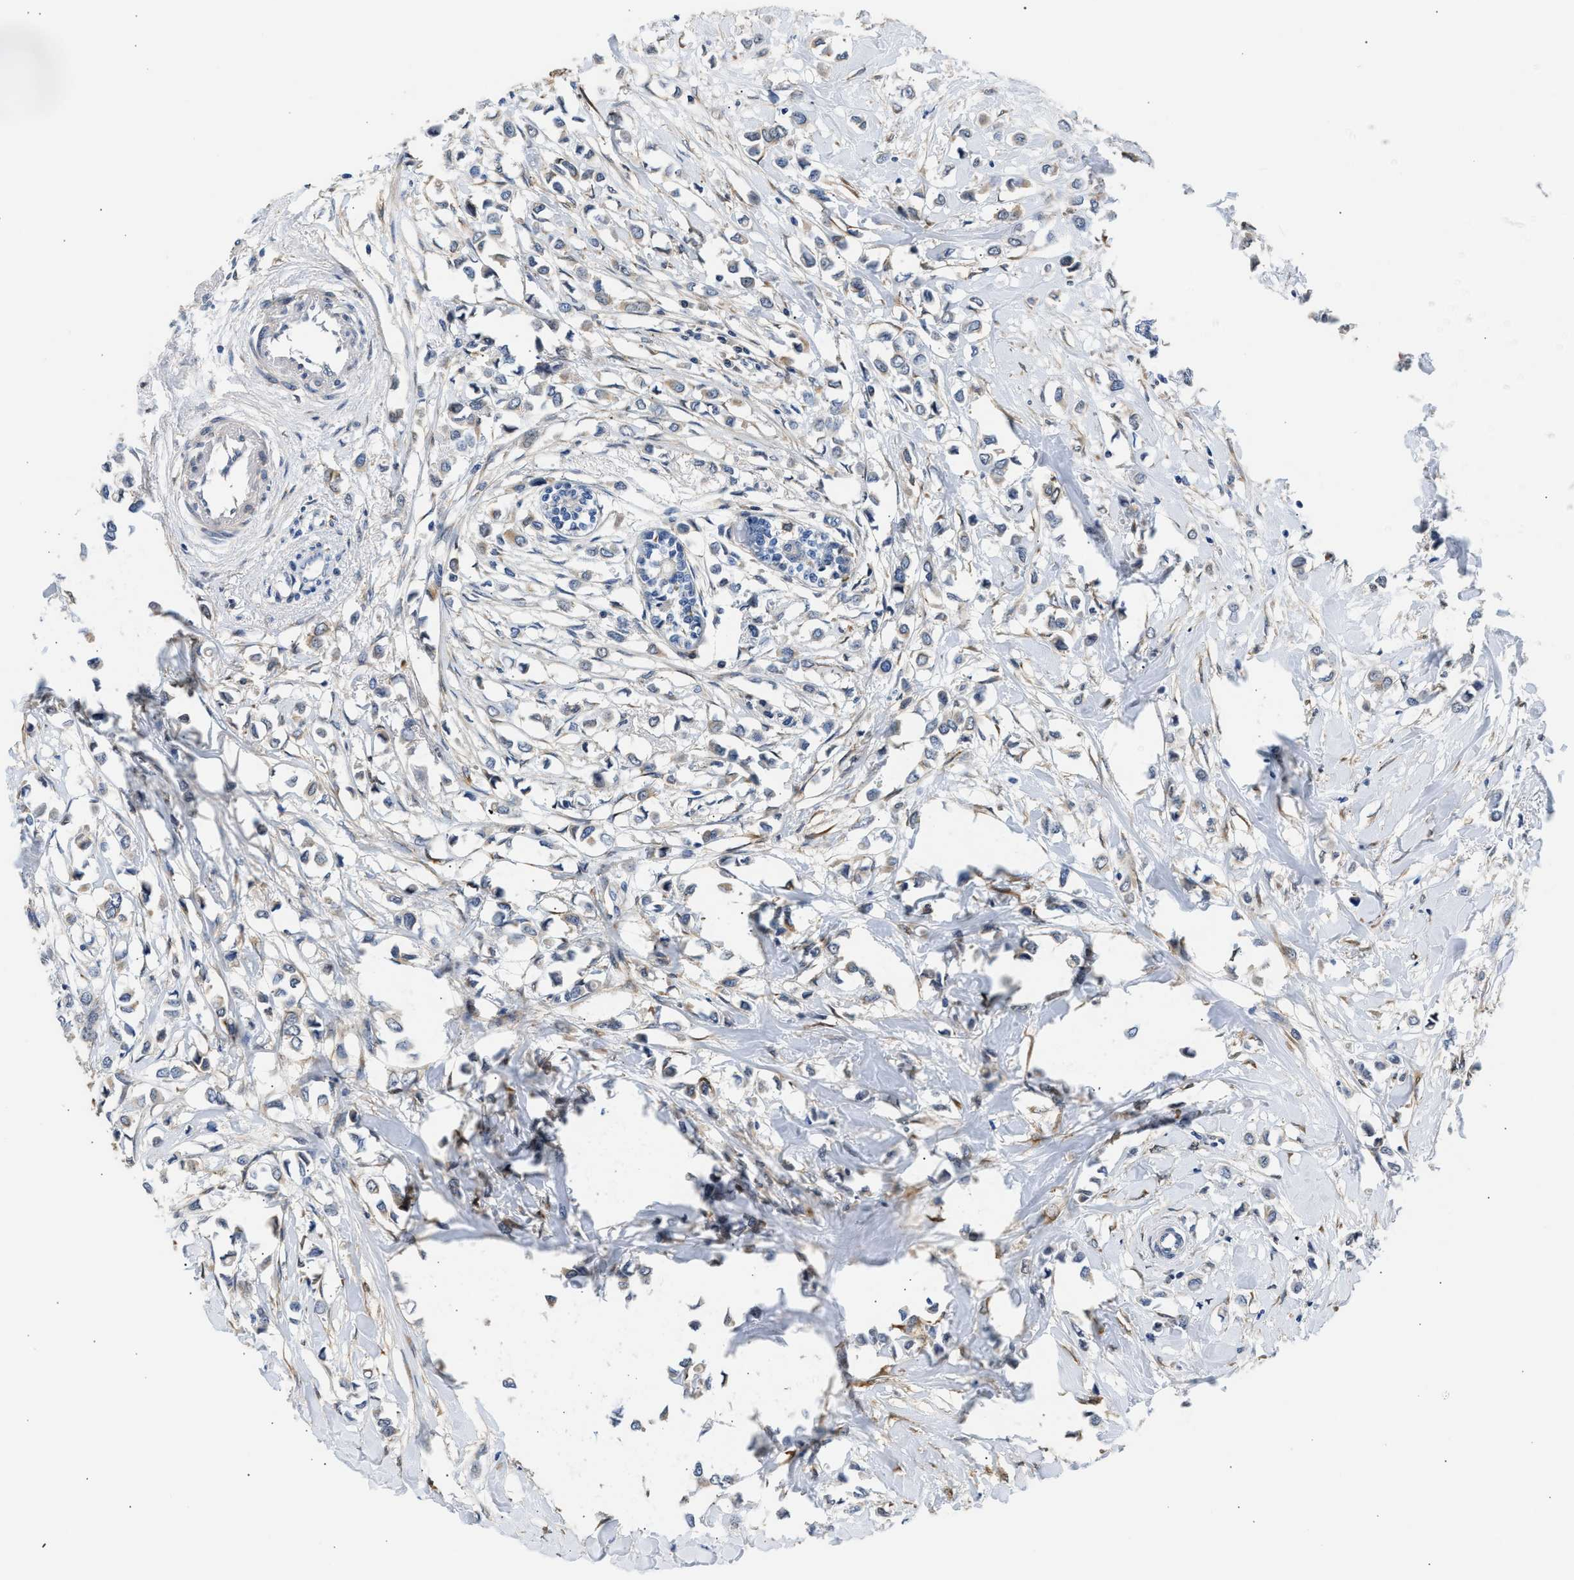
{"staining": {"intensity": "weak", "quantity": "<25%", "location": "cytoplasmic/membranous"}, "tissue": "breast cancer", "cell_type": "Tumor cells", "image_type": "cancer", "snomed": [{"axis": "morphology", "description": "Lobular carcinoma"}, {"axis": "topography", "description": "Breast"}], "caption": "An image of human breast cancer is negative for staining in tumor cells.", "gene": "RAB31", "patient": {"sex": "female", "age": 51}}